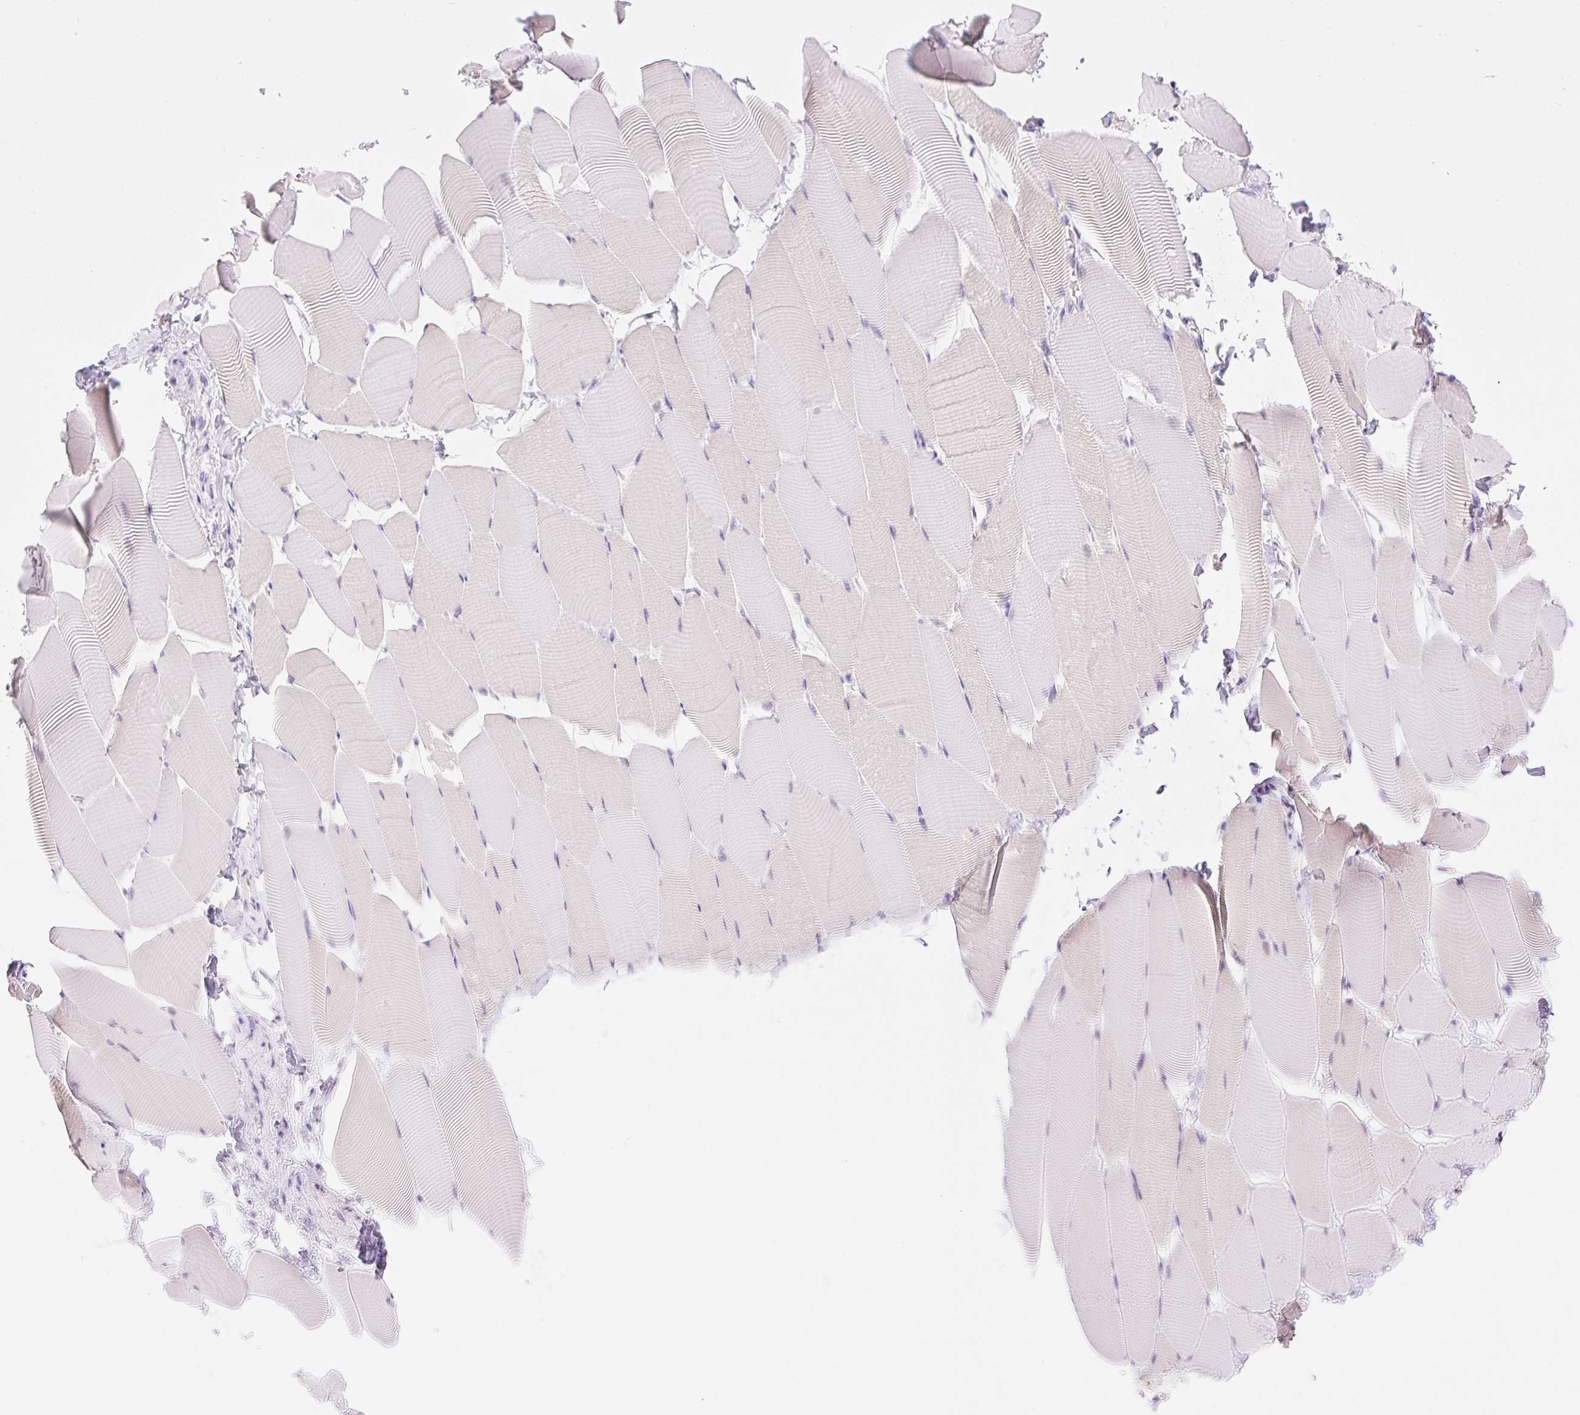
{"staining": {"intensity": "negative", "quantity": "none", "location": "none"}, "tissue": "skeletal muscle", "cell_type": "Myocytes", "image_type": "normal", "snomed": [{"axis": "morphology", "description": "Normal tissue, NOS"}, {"axis": "topography", "description": "Skeletal muscle"}], "caption": "This histopathology image is of normal skeletal muscle stained with immunohistochemistry (IHC) to label a protein in brown with the nuclei are counter-stained blue. There is no positivity in myocytes.", "gene": "SPRR4", "patient": {"sex": "male", "age": 25}}